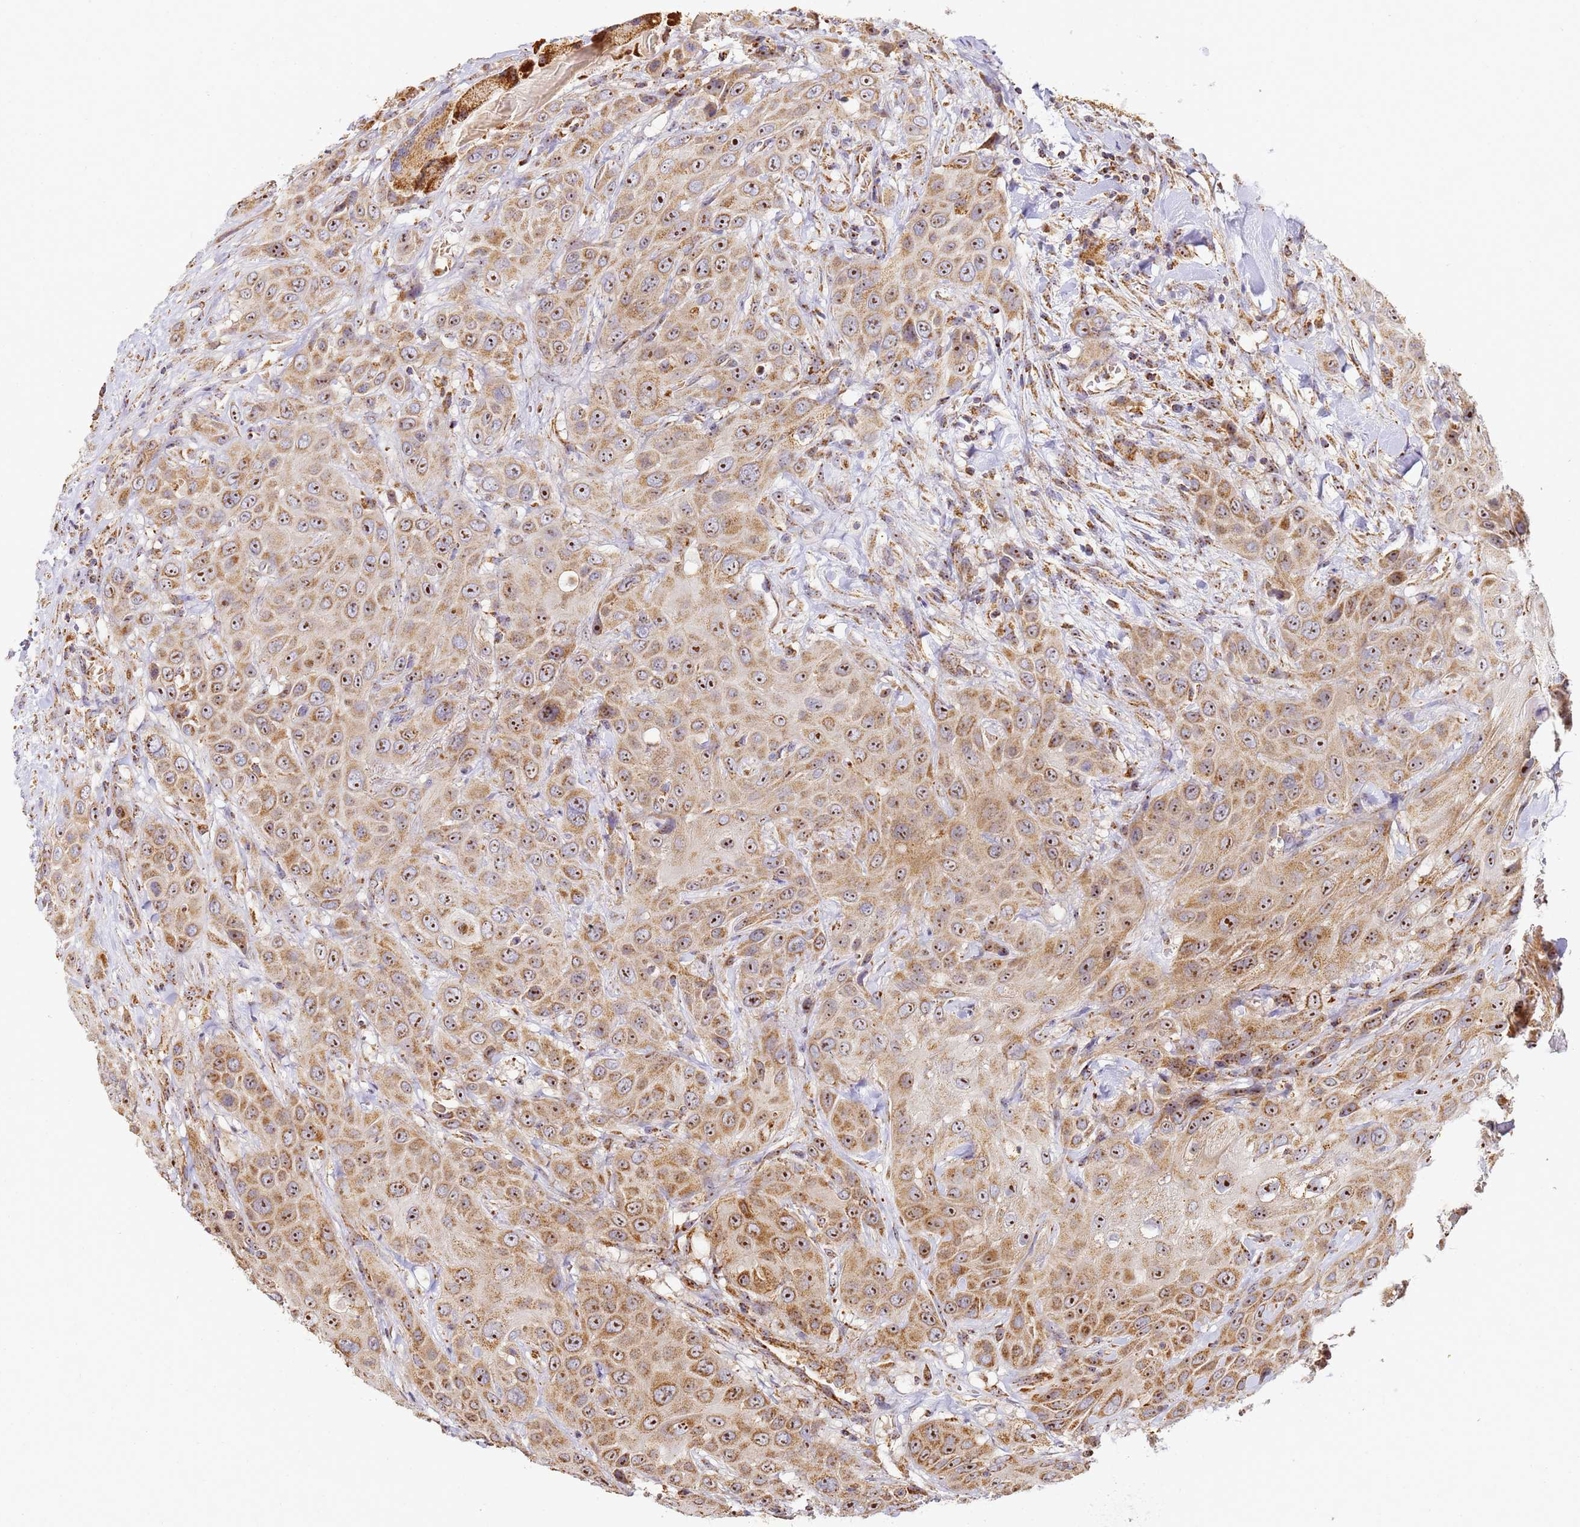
{"staining": {"intensity": "moderate", "quantity": ">75%", "location": "cytoplasmic/membranous,nuclear"}, "tissue": "head and neck cancer", "cell_type": "Tumor cells", "image_type": "cancer", "snomed": [{"axis": "morphology", "description": "Squamous cell carcinoma, NOS"}, {"axis": "topography", "description": "Head-Neck"}], "caption": "Squamous cell carcinoma (head and neck) tissue shows moderate cytoplasmic/membranous and nuclear staining in about >75% of tumor cells", "gene": "FRG2C", "patient": {"sex": "male", "age": 81}}